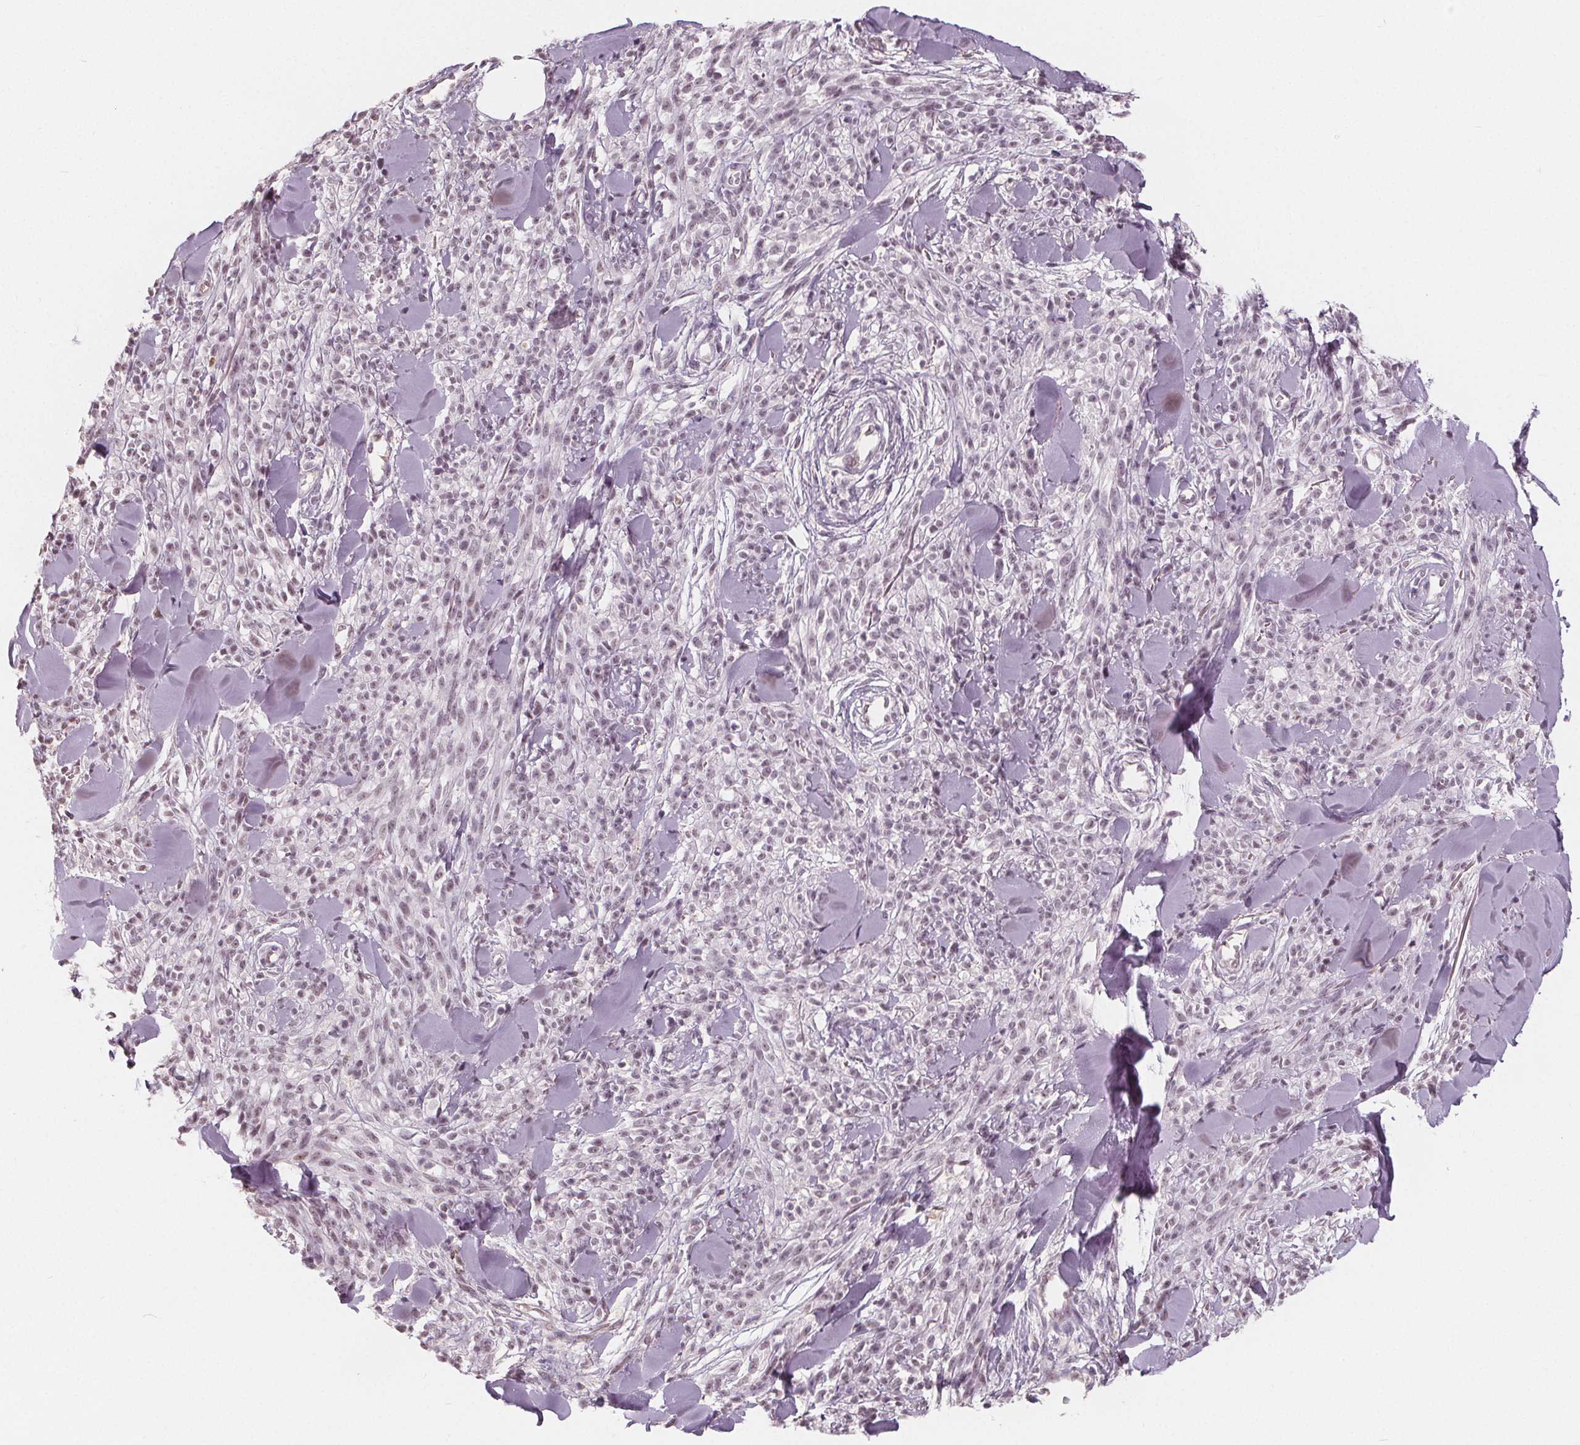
{"staining": {"intensity": "weak", "quantity": "25%-75%", "location": "nuclear"}, "tissue": "melanoma", "cell_type": "Tumor cells", "image_type": "cancer", "snomed": [{"axis": "morphology", "description": "Malignant melanoma, NOS"}, {"axis": "topography", "description": "Skin"}, {"axis": "topography", "description": "Skin of trunk"}], "caption": "High-power microscopy captured an IHC micrograph of malignant melanoma, revealing weak nuclear positivity in about 25%-75% of tumor cells.", "gene": "NUP210L", "patient": {"sex": "male", "age": 74}}